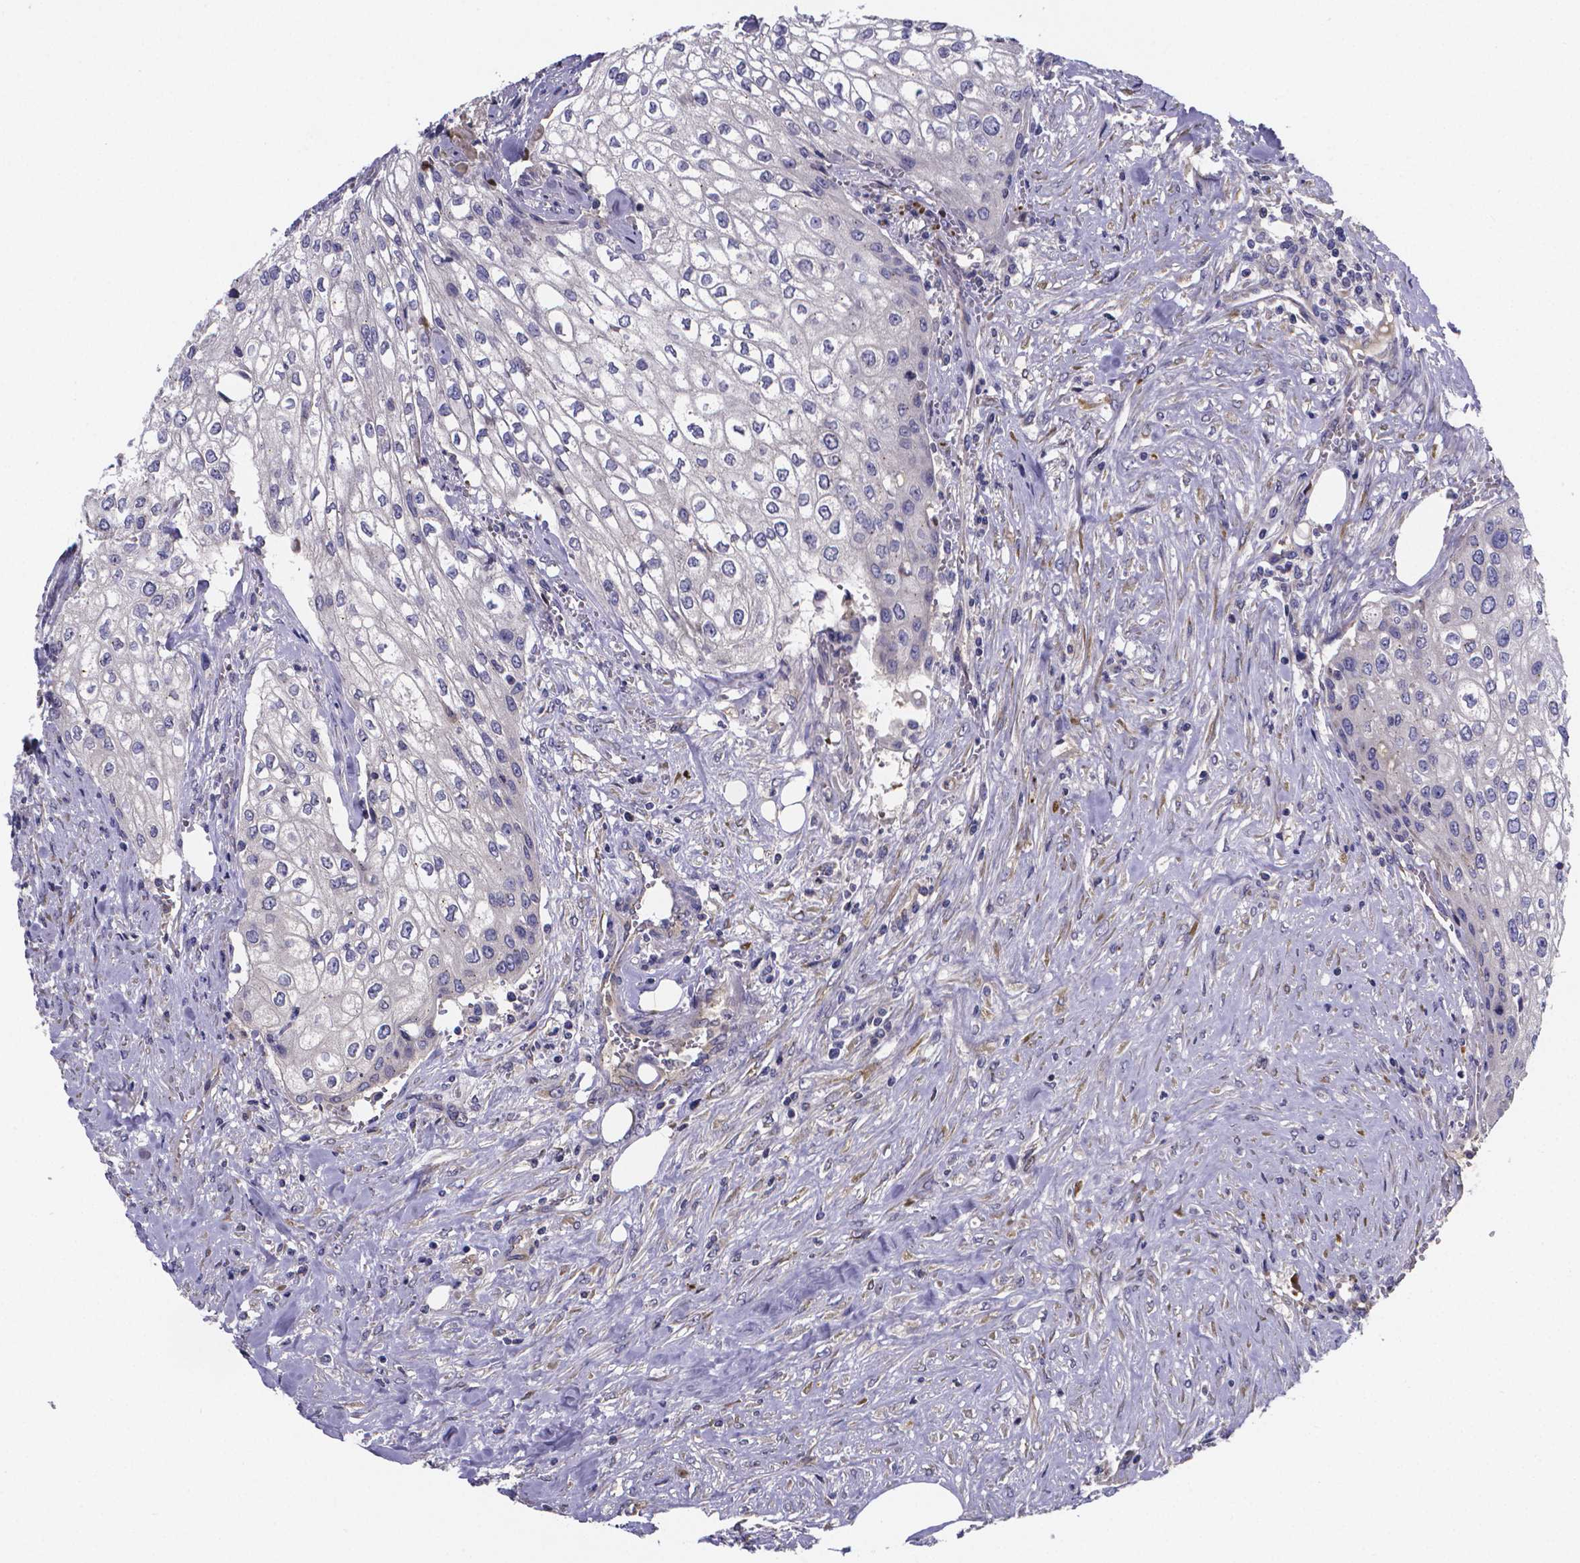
{"staining": {"intensity": "negative", "quantity": "none", "location": "none"}, "tissue": "urothelial cancer", "cell_type": "Tumor cells", "image_type": "cancer", "snomed": [{"axis": "morphology", "description": "Urothelial carcinoma, High grade"}, {"axis": "topography", "description": "Urinary bladder"}], "caption": "The immunohistochemistry (IHC) micrograph has no significant expression in tumor cells of urothelial cancer tissue. Brightfield microscopy of IHC stained with DAB (3,3'-diaminobenzidine) (brown) and hematoxylin (blue), captured at high magnification.", "gene": "SFRP4", "patient": {"sex": "male", "age": 62}}